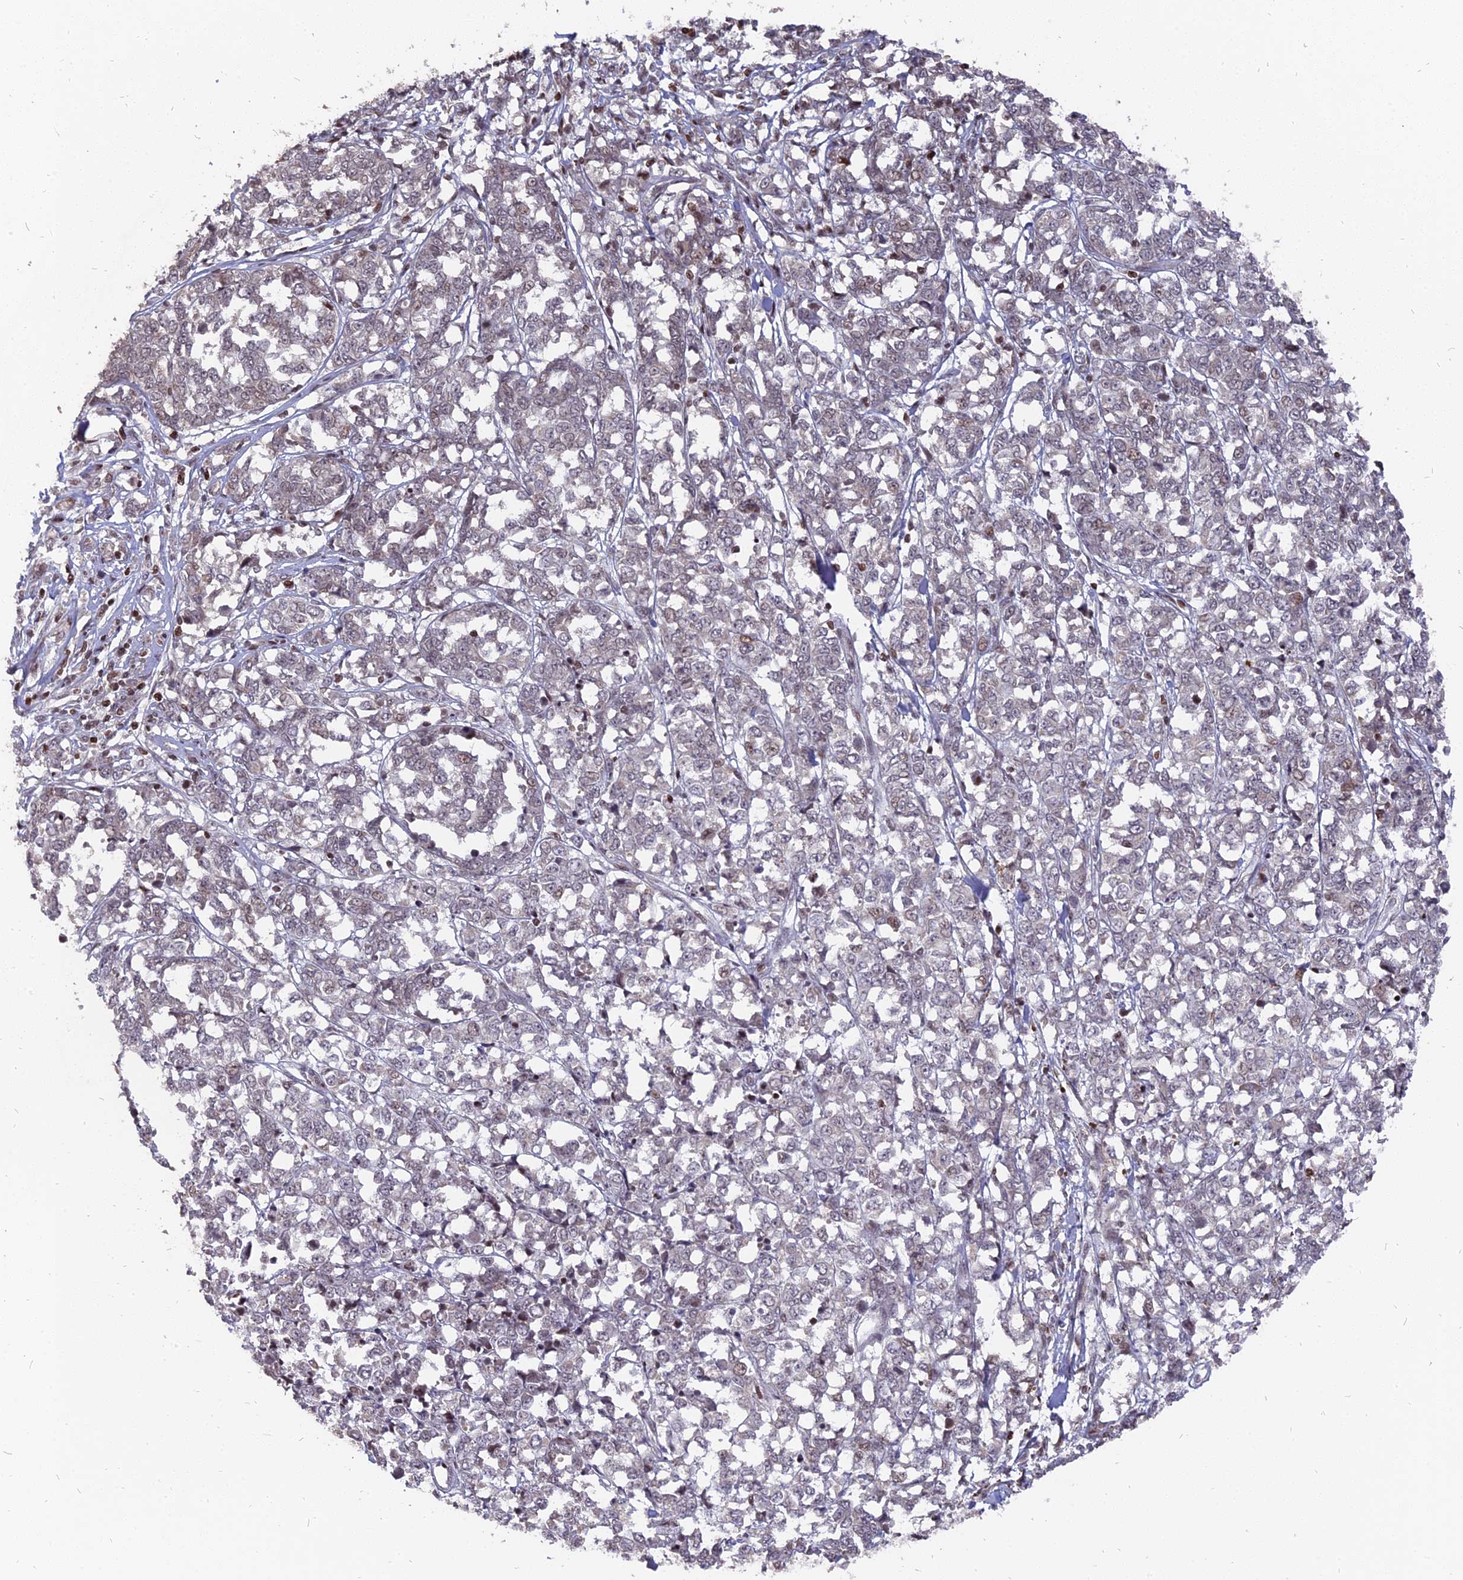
{"staining": {"intensity": "negative", "quantity": "none", "location": "none"}, "tissue": "melanoma", "cell_type": "Tumor cells", "image_type": "cancer", "snomed": [{"axis": "morphology", "description": "Malignant melanoma, NOS"}, {"axis": "topography", "description": "Skin"}], "caption": "Immunohistochemistry (IHC) micrograph of neoplastic tissue: human malignant melanoma stained with DAB displays no significant protein expression in tumor cells.", "gene": "NR1H3", "patient": {"sex": "female", "age": 72}}